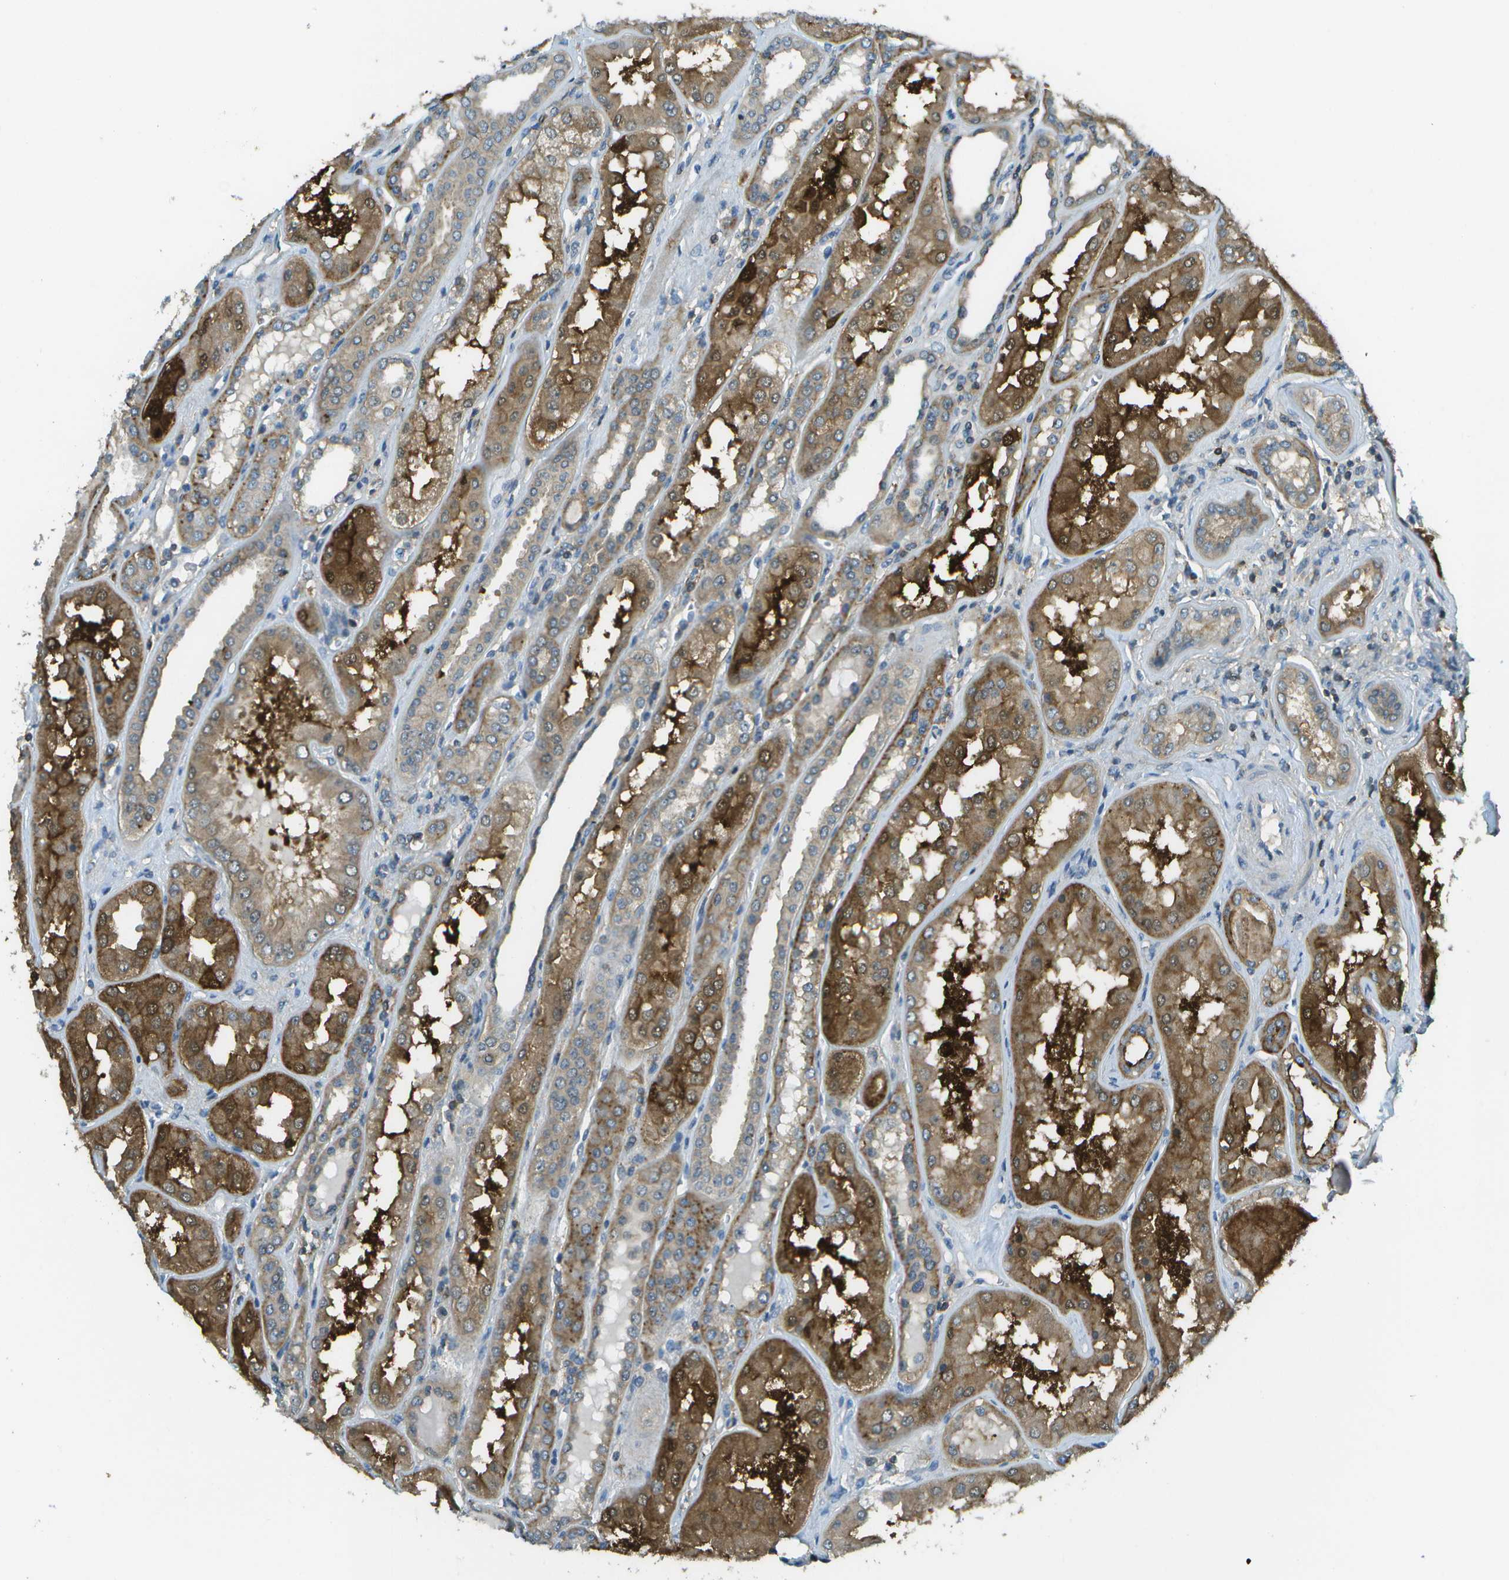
{"staining": {"intensity": "negative", "quantity": "none", "location": "none"}, "tissue": "kidney", "cell_type": "Cells in glomeruli", "image_type": "normal", "snomed": [{"axis": "morphology", "description": "Normal tissue, NOS"}, {"axis": "topography", "description": "Kidney"}], "caption": "A high-resolution photomicrograph shows immunohistochemistry staining of benign kidney, which exhibits no significant expression in cells in glomeruli. (DAB immunohistochemistry with hematoxylin counter stain).", "gene": "LRRC66", "patient": {"sex": "female", "age": 56}}